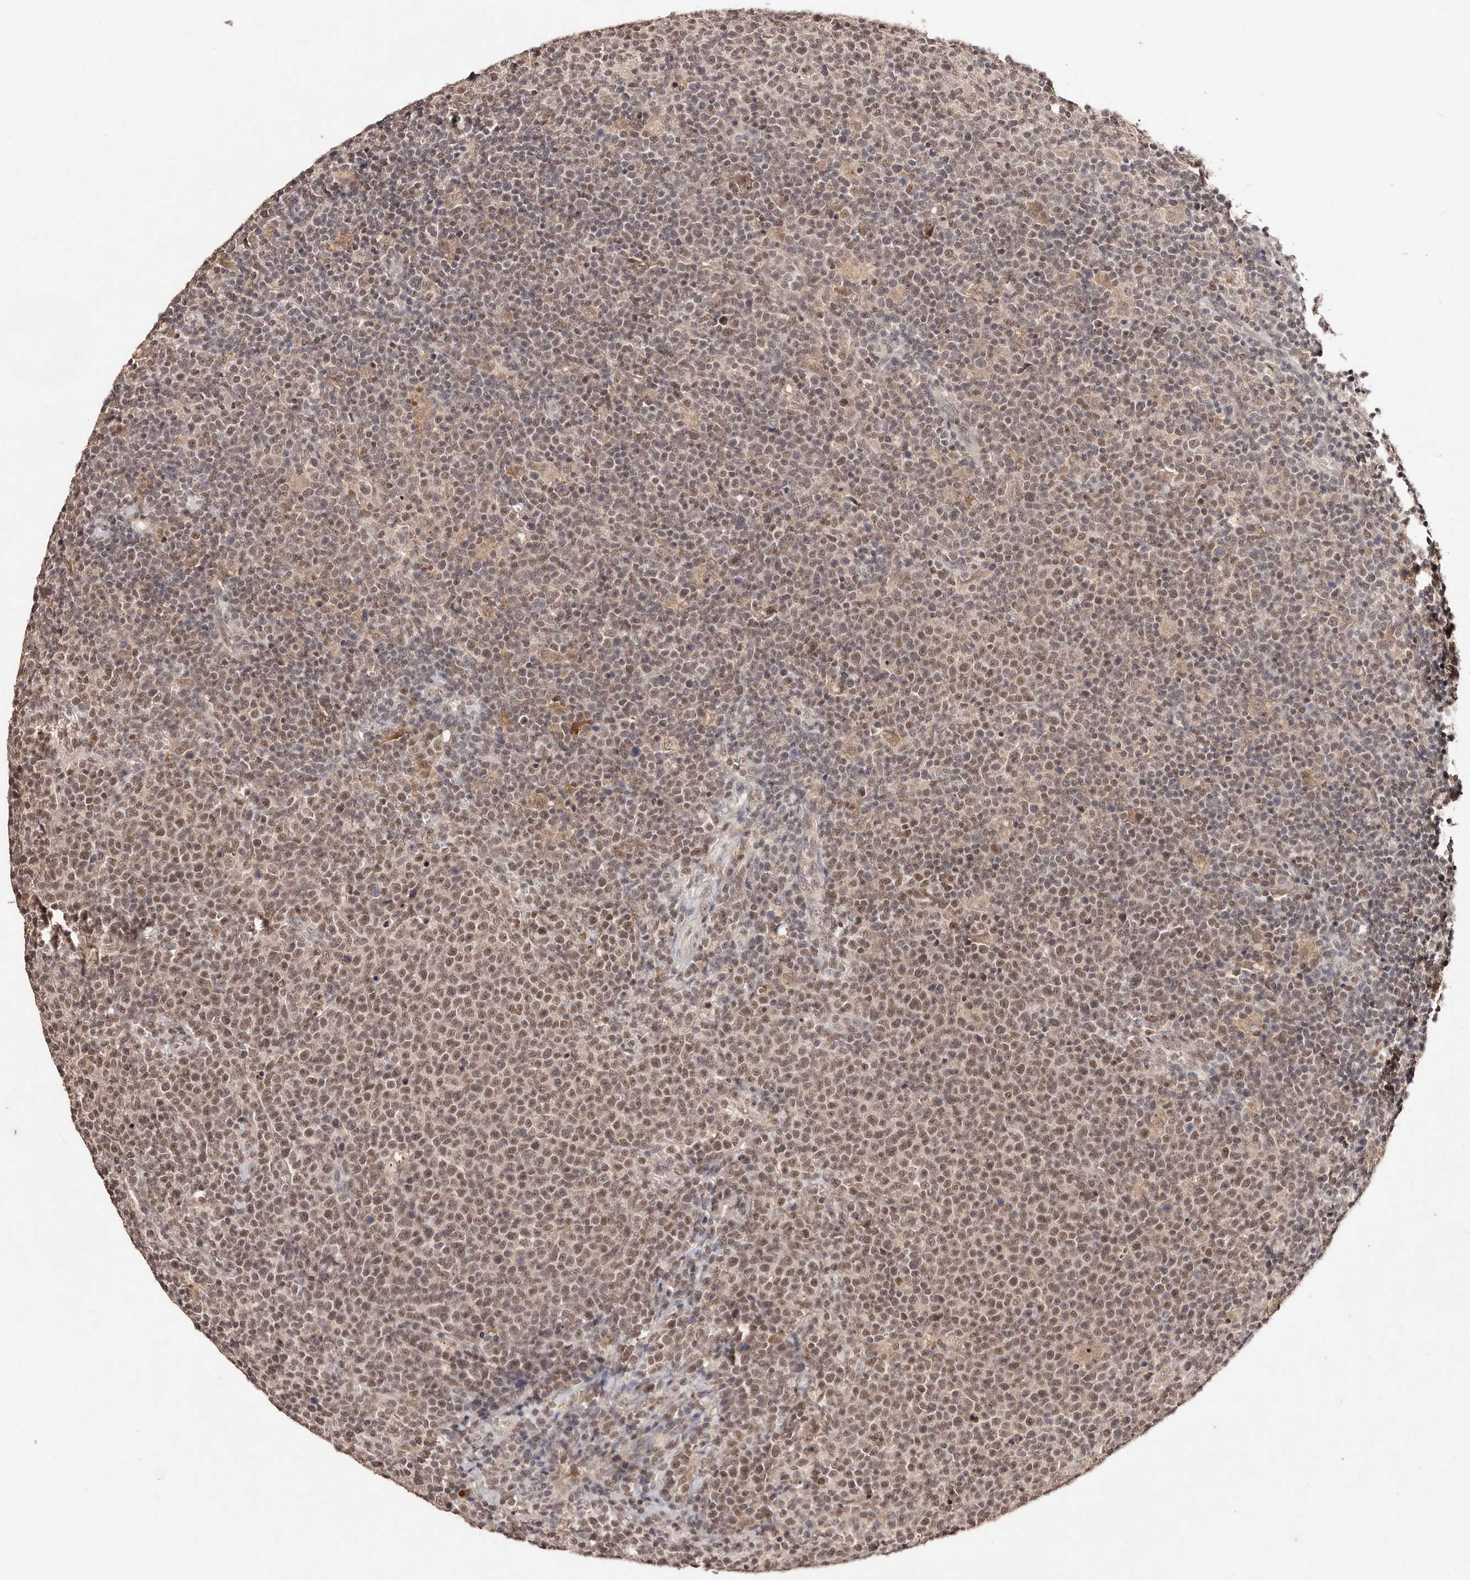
{"staining": {"intensity": "moderate", "quantity": ">75%", "location": "nuclear"}, "tissue": "lymphoma", "cell_type": "Tumor cells", "image_type": "cancer", "snomed": [{"axis": "morphology", "description": "Malignant lymphoma, non-Hodgkin's type, High grade"}, {"axis": "topography", "description": "Lymph node"}], "caption": "Immunohistochemistry histopathology image of lymphoma stained for a protein (brown), which displays medium levels of moderate nuclear expression in about >75% of tumor cells.", "gene": "BICRAL", "patient": {"sex": "male", "age": 61}}